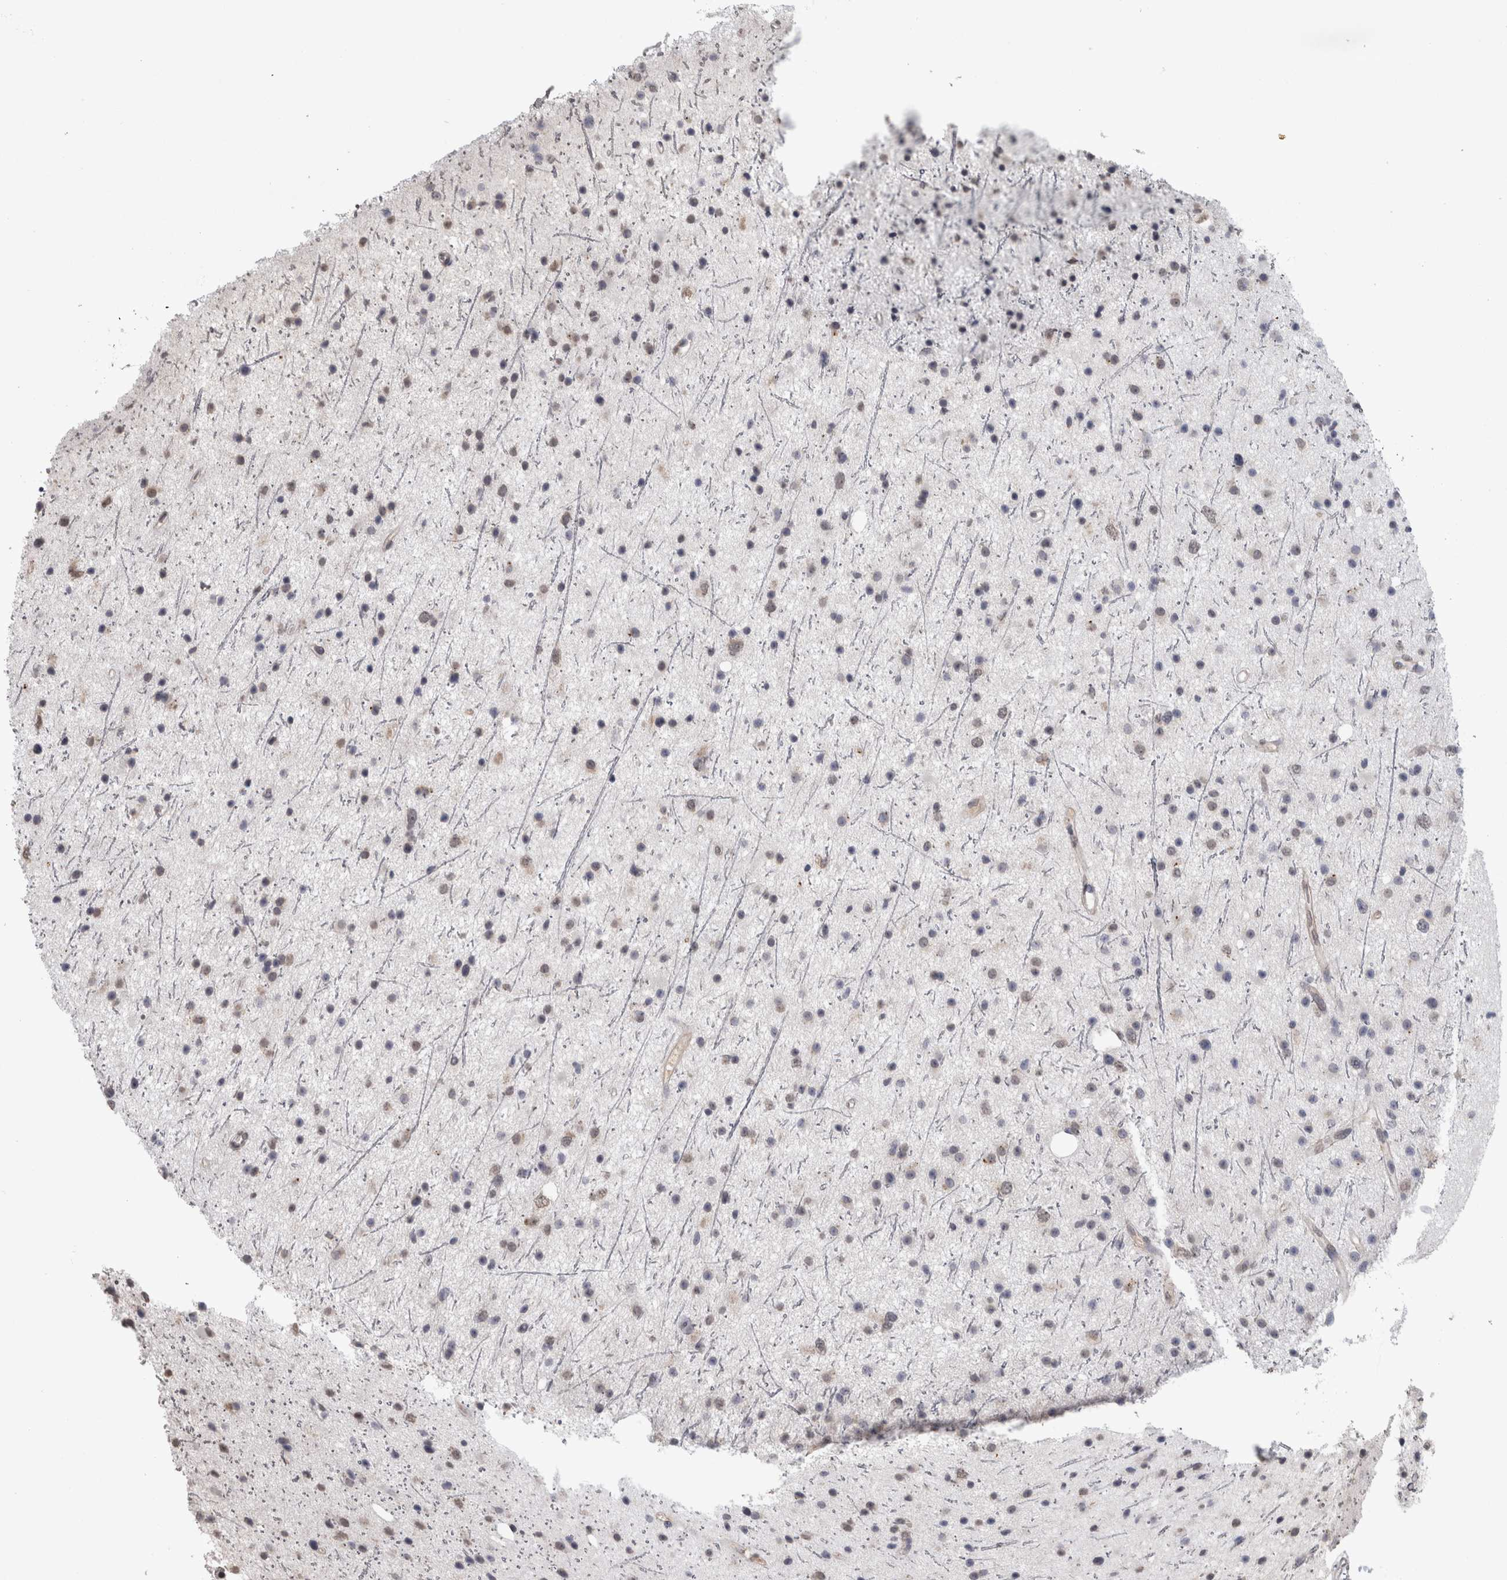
{"staining": {"intensity": "weak", "quantity": "25%-75%", "location": "nuclear"}, "tissue": "glioma", "cell_type": "Tumor cells", "image_type": "cancer", "snomed": [{"axis": "morphology", "description": "Glioma, malignant, Low grade"}, {"axis": "topography", "description": "Cerebral cortex"}], "caption": "Brown immunohistochemical staining in human malignant low-grade glioma displays weak nuclear staining in about 25%-75% of tumor cells. (DAB (3,3'-diaminobenzidine) IHC with brightfield microscopy, high magnification).", "gene": "PAX5", "patient": {"sex": "female", "age": 39}}